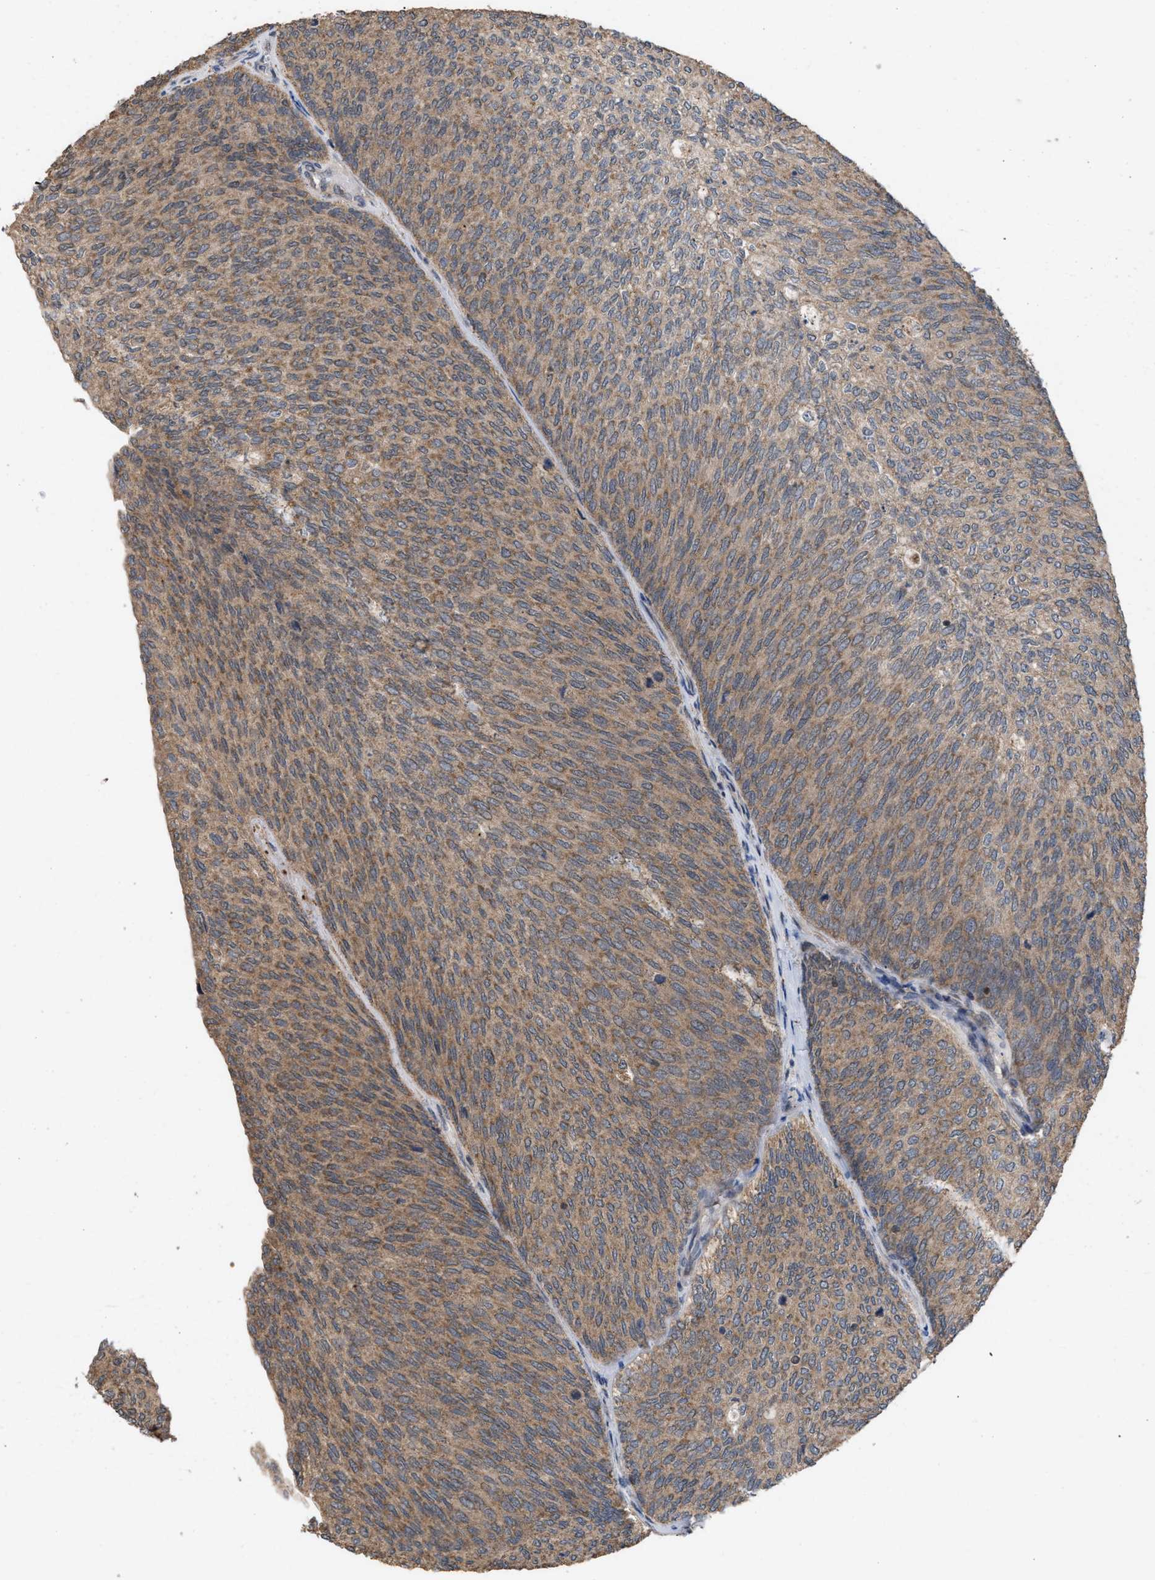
{"staining": {"intensity": "moderate", "quantity": ">75%", "location": "cytoplasmic/membranous"}, "tissue": "urothelial cancer", "cell_type": "Tumor cells", "image_type": "cancer", "snomed": [{"axis": "morphology", "description": "Urothelial carcinoma, Low grade"}, {"axis": "topography", "description": "Urinary bladder"}], "caption": "Immunohistochemical staining of human urothelial cancer shows moderate cytoplasmic/membranous protein staining in approximately >75% of tumor cells.", "gene": "C9orf78", "patient": {"sex": "female", "age": 79}}